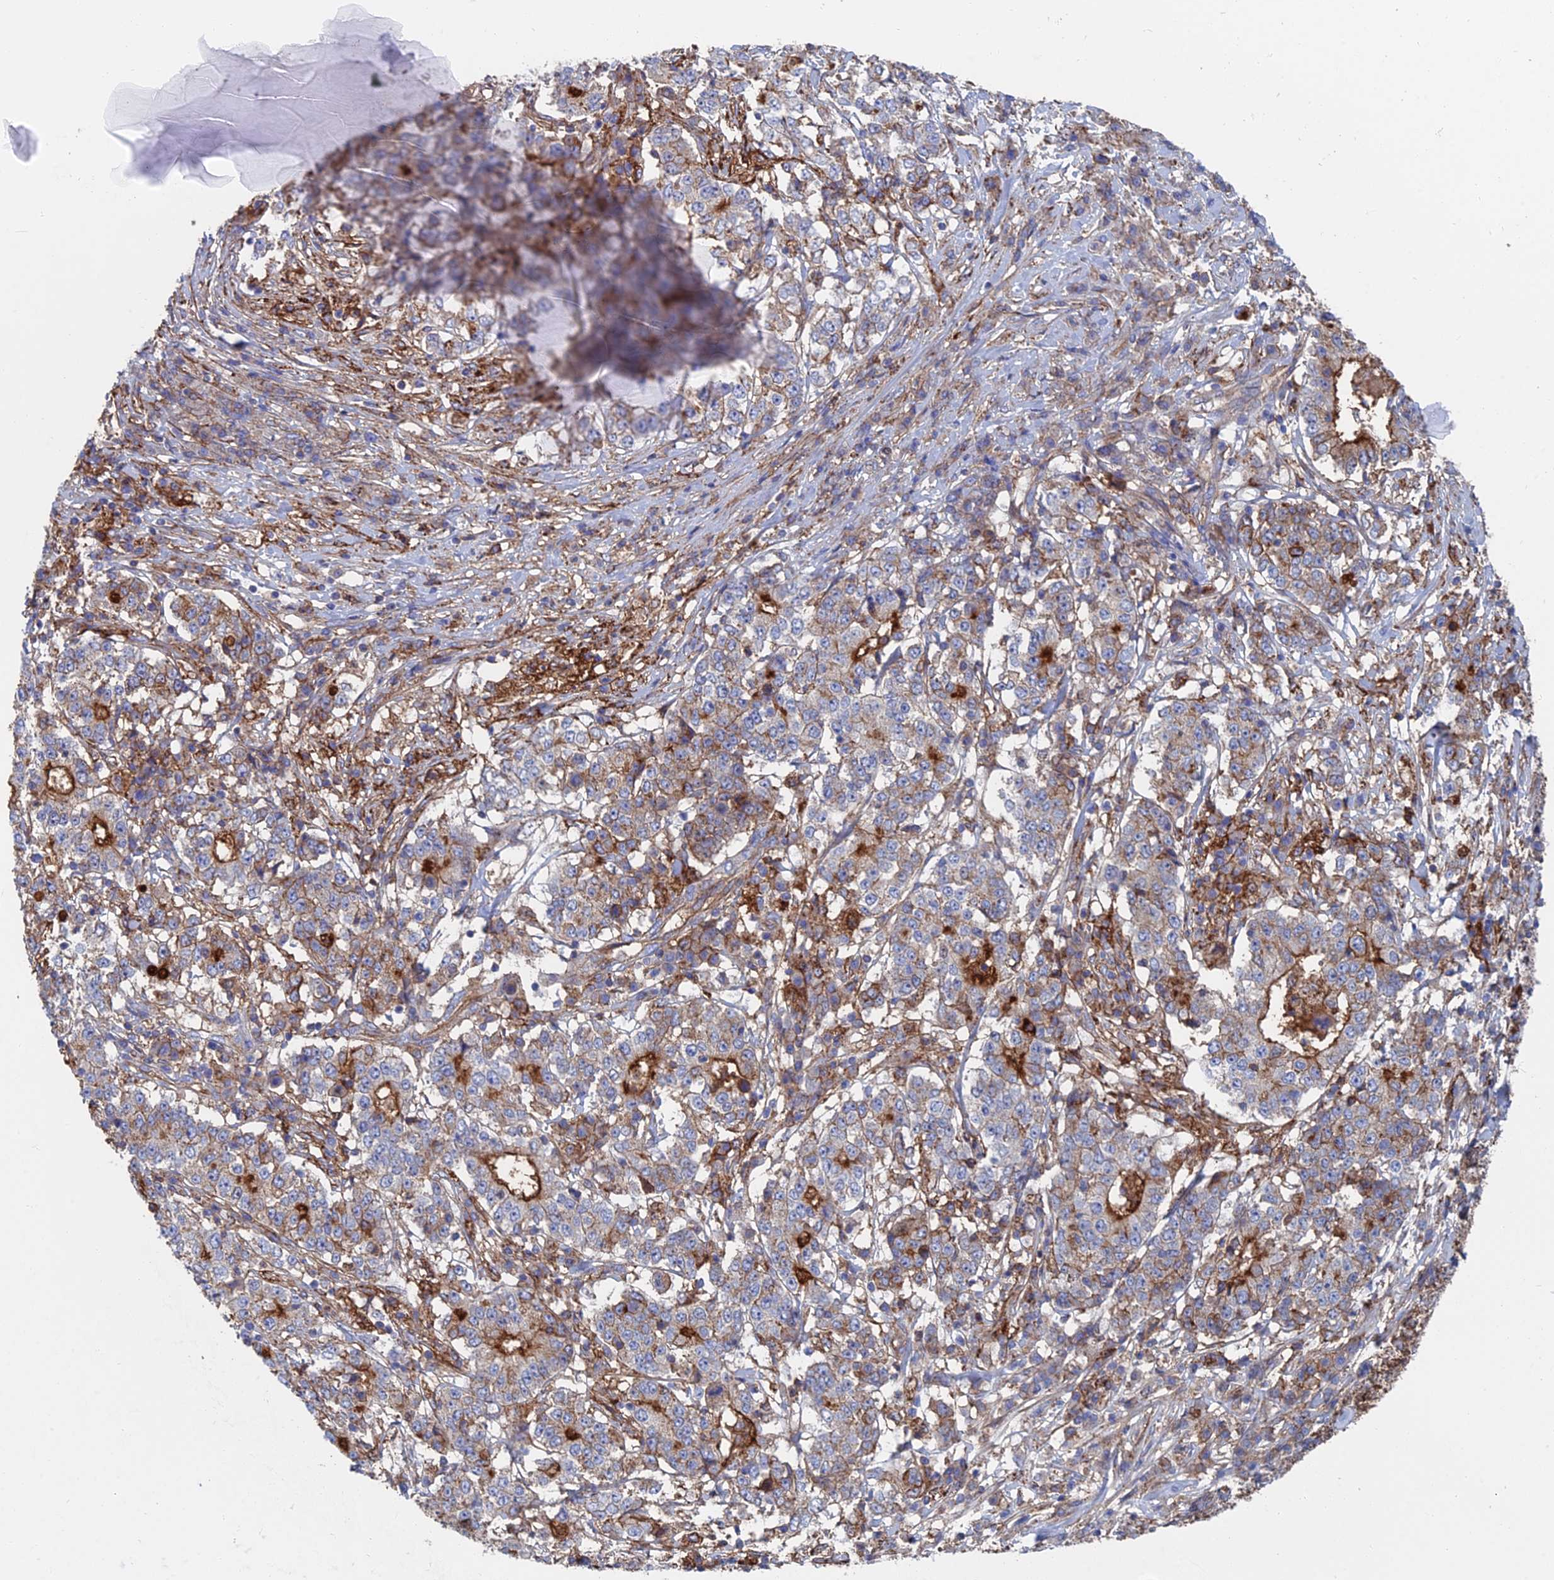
{"staining": {"intensity": "strong", "quantity": "<25%", "location": "cytoplasmic/membranous"}, "tissue": "stomach cancer", "cell_type": "Tumor cells", "image_type": "cancer", "snomed": [{"axis": "morphology", "description": "Adenocarcinoma, NOS"}, {"axis": "topography", "description": "Stomach"}], "caption": "The photomicrograph demonstrates immunohistochemical staining of stomach adenocarcinoma. There is strong cytoplasmic/membranous expression is appreciated in approximately <25% of tumor cells. (DAB (3,3'-diaminobenzidine) IHC with brightfield microscopy, high magnification).", "gene": "SNX11", "patient": {"sex": "male", "age": 59}}